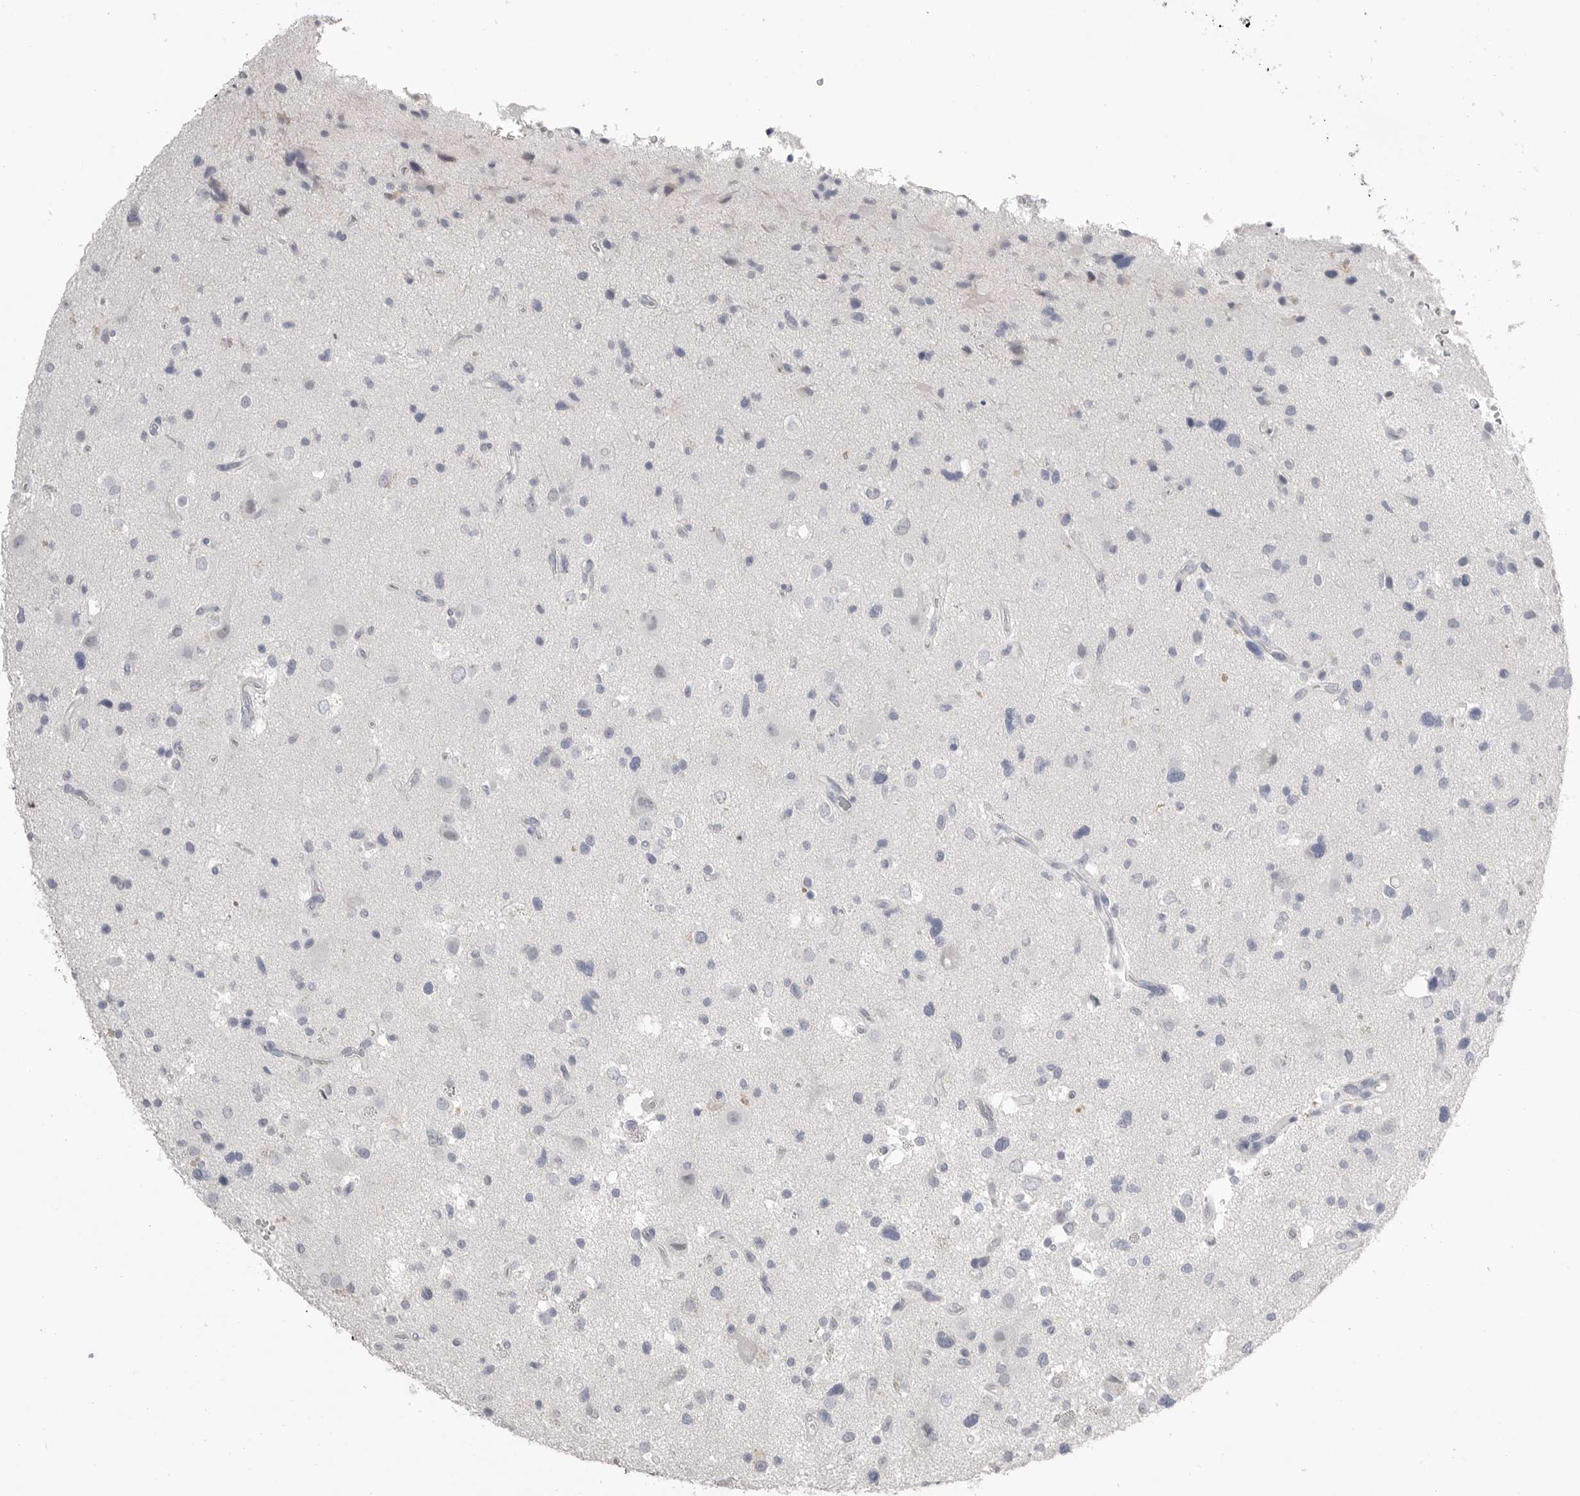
{"staining": {"intensity": "negative", "quantity": "none", "location": "none"}, "tissue": "glioma", "cell_type": "Tumor cells", "image_type": "cancer", "snomed": [{"axis": "morphology", "description": "Glioma, malignant, High grade"}, {"axis": "topography", "description": "Brain"}], "caption": "Tumor cells are negative for brown protein staining in glioma.", "gene": "CPB1", "patient": {"sex": "male", "age": 33}}